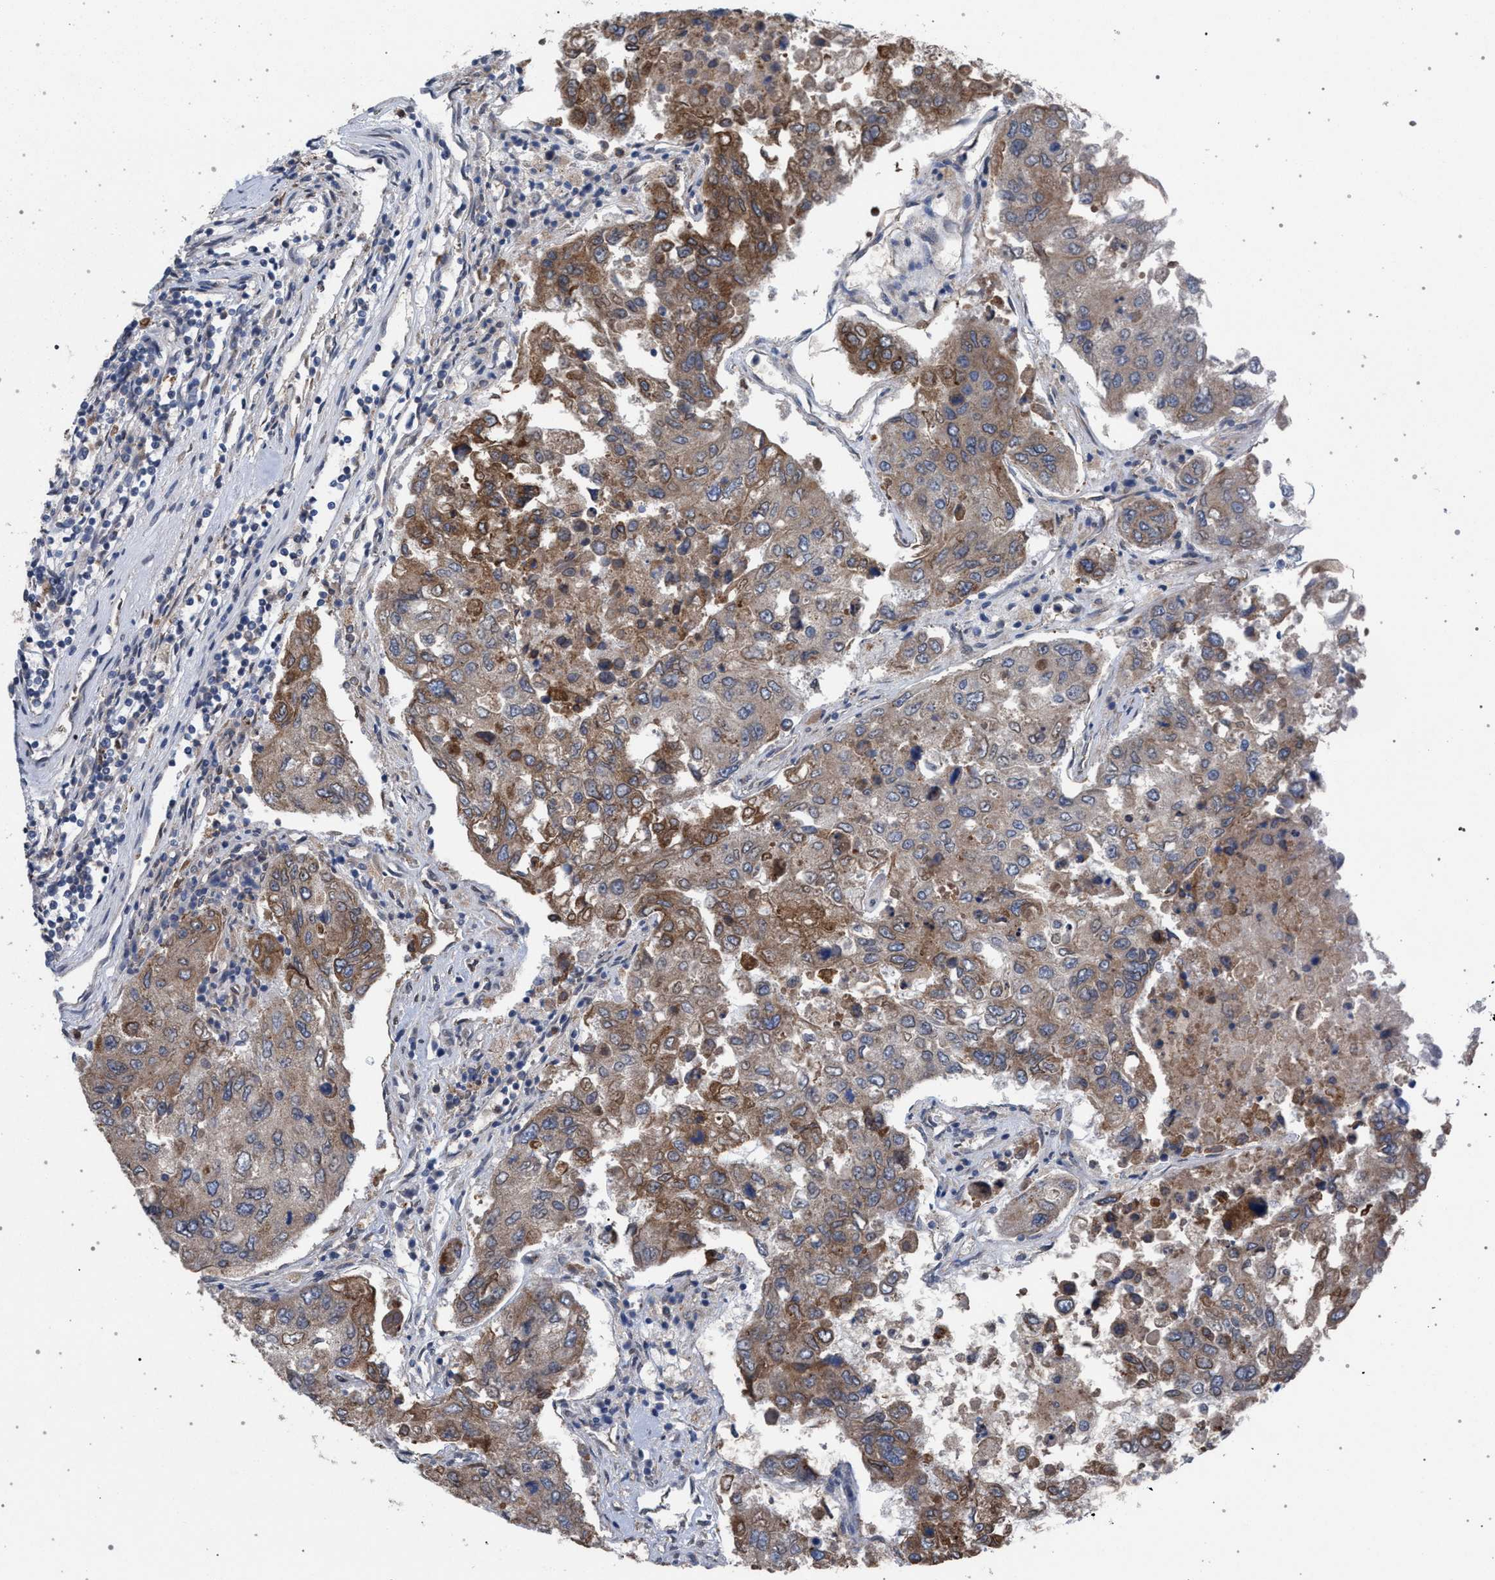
{"staining": {"intensity": "moderate", "quantity": ">75%", "location": "cytoplasmic/membranous"}, "tissue": "urothelial cancer", "cell_type": "Tumor cells", "image_type": "cancer", "snomed": [{"axis": "morphology", "description": "Urothelial carcinoma, High grade"}, {"axis": "topography", "description": "Lymph node"}, {"axis": "topography", "description": "Urinary bladder"}], "caption": "Protein analysis of urothelial cancer tissue demonstrates moderate cytoplasmic/membranous positivity in about >75% of tumor cells. (DAB (3,3'-diaminobenzidine) = brown stain, brightfield microscopy at high magnification).", "gene": "ARPC5L", "patient": {"sex": "male", "age": 51}}